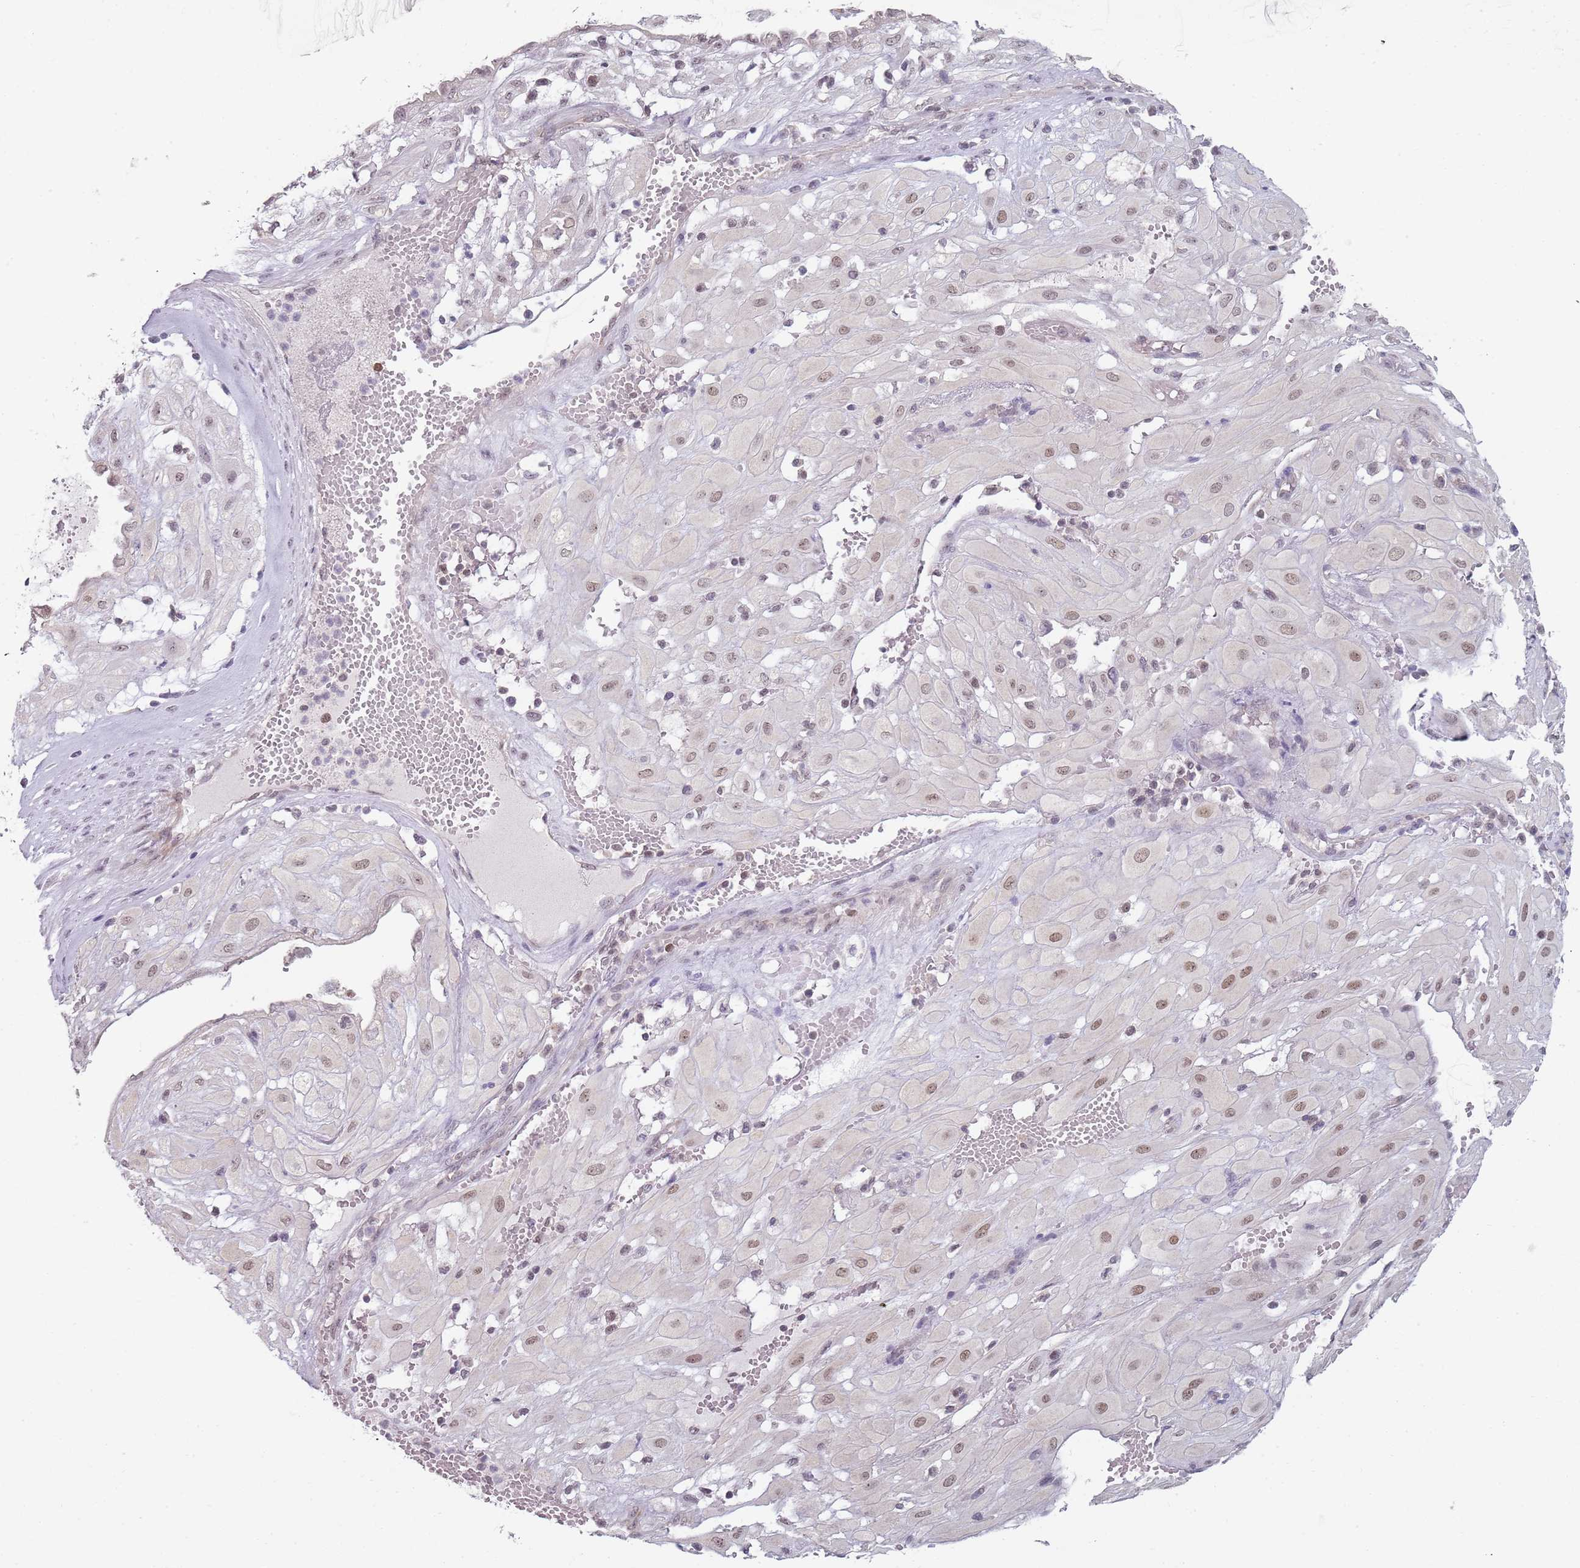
{"staining": {"intensity": "moderate", "quantity": ">75%", "location": "nuclear"}, "tissue": "cervical cancer", "cell_type": "Tumor cells", "image_type": "cancer", "snomed": [{"axis": "morphology", "description": "Squamous cell carcinoma, NOS"}, {"axis": "topography", "description": "Cervix"}], "caption": "Cervical squamous cell carcinoma stained with a protein marker displays moderate staining in tumor cells.", "gene": "SMARCAL1", "patient": {"sex": "female", "age": 36}}